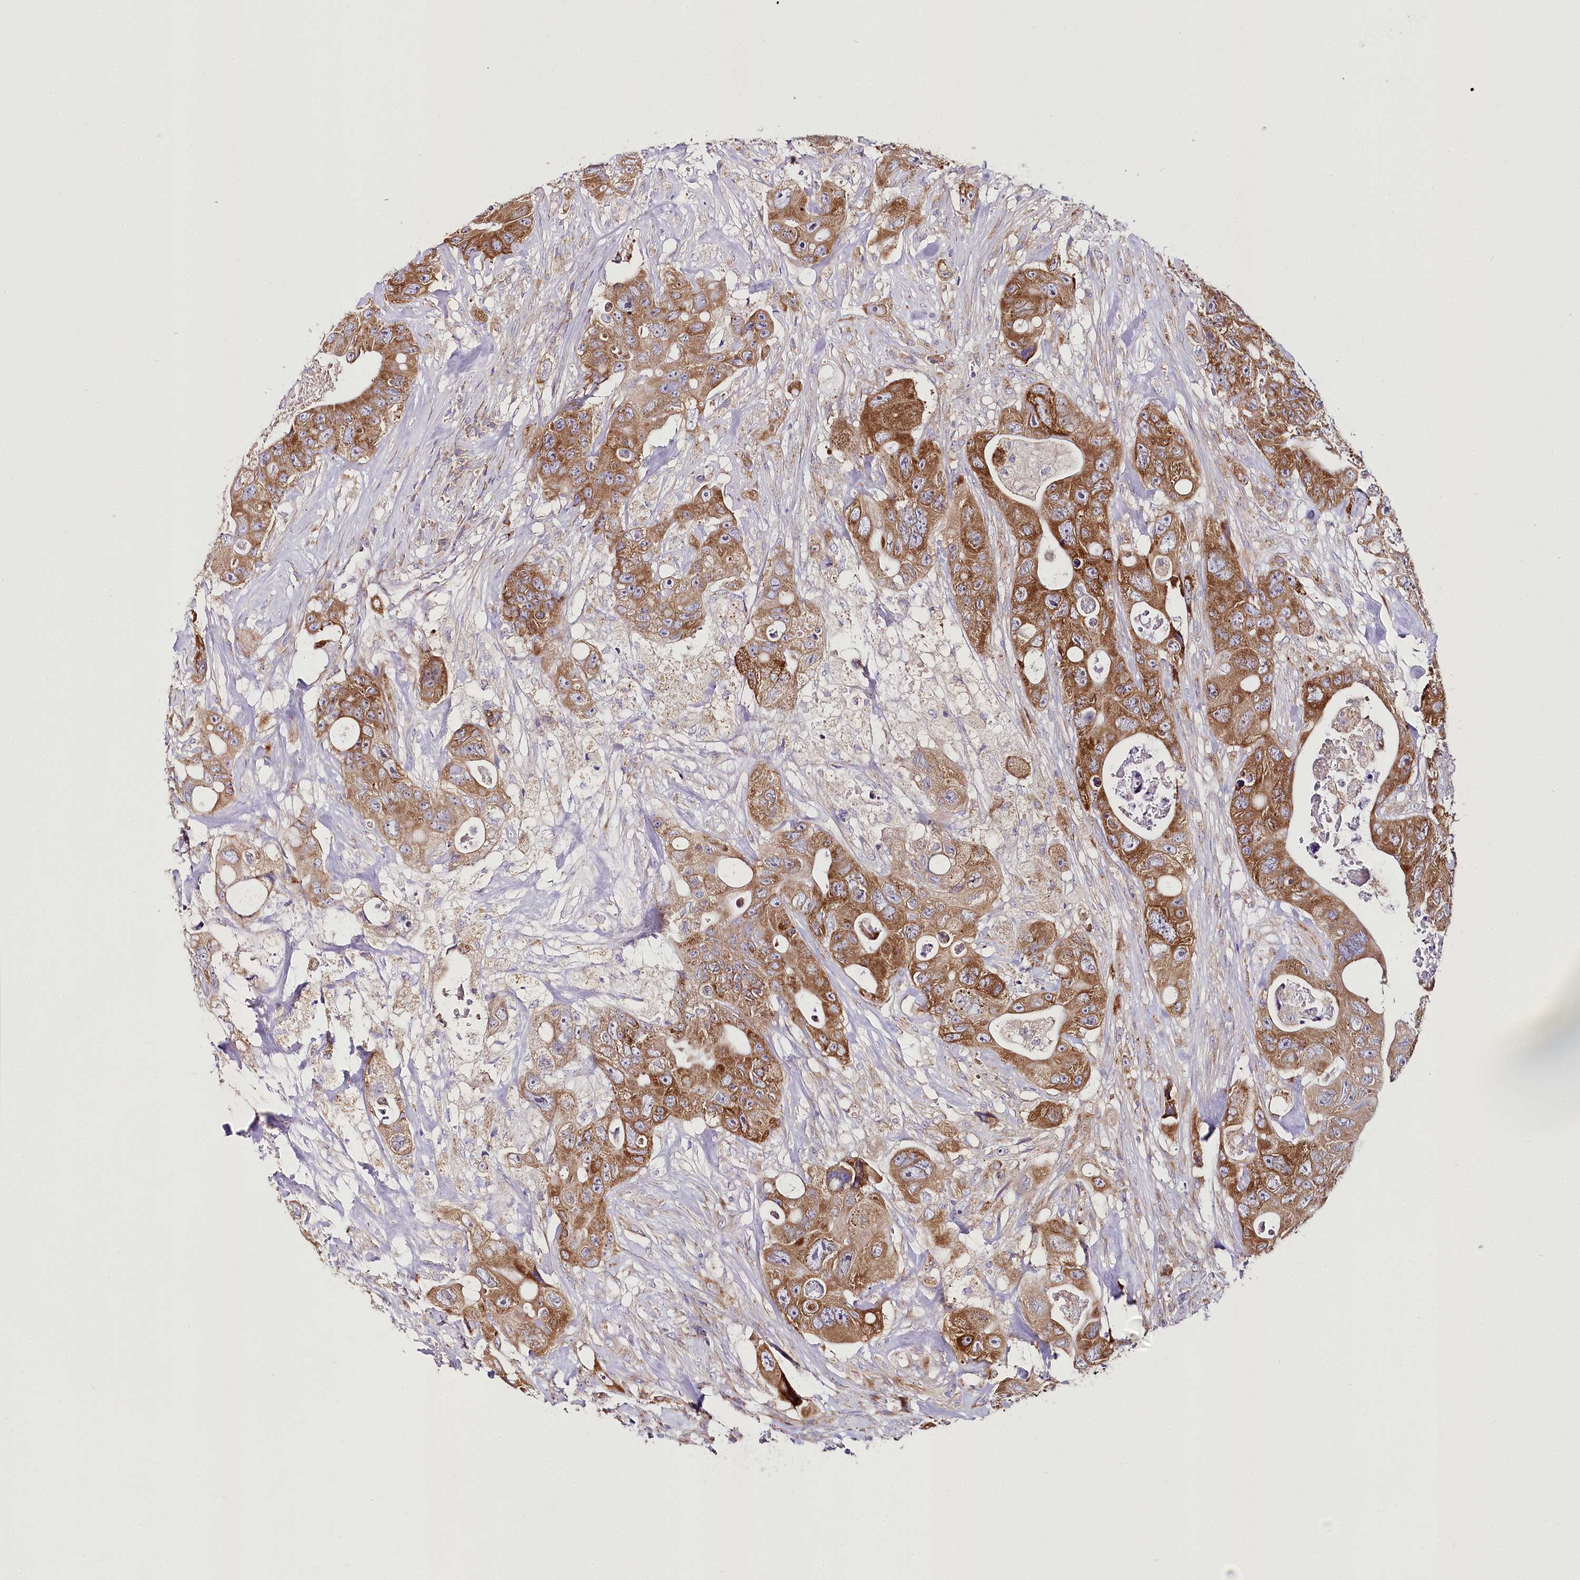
{"staining": {"intensity": "moderate", "quantity": ">75%", "location": "cytoplasmic/membranous"}, "tissue": "colorectal cancer", "cell_type": "Tumor cells", "image_type": "cancer", "snomed": [{"axis": "morphology", "description": "Adenocarcinoma, NOS"}, {"axis": "topography", "description": "Colon"}], "caption": "Protein expression analysis of colorectal cancer (adenocarcinoma) displays moderate cytoplasmic/membranous positivity in approximately >75% of tumor cells. (DAB (3,3'-diaminobenzidine) IHC, brown staining for protein, blue staining for nuclei).", "gene": "THUMPD3", "patient": {"sex": "female", "age": 46}}